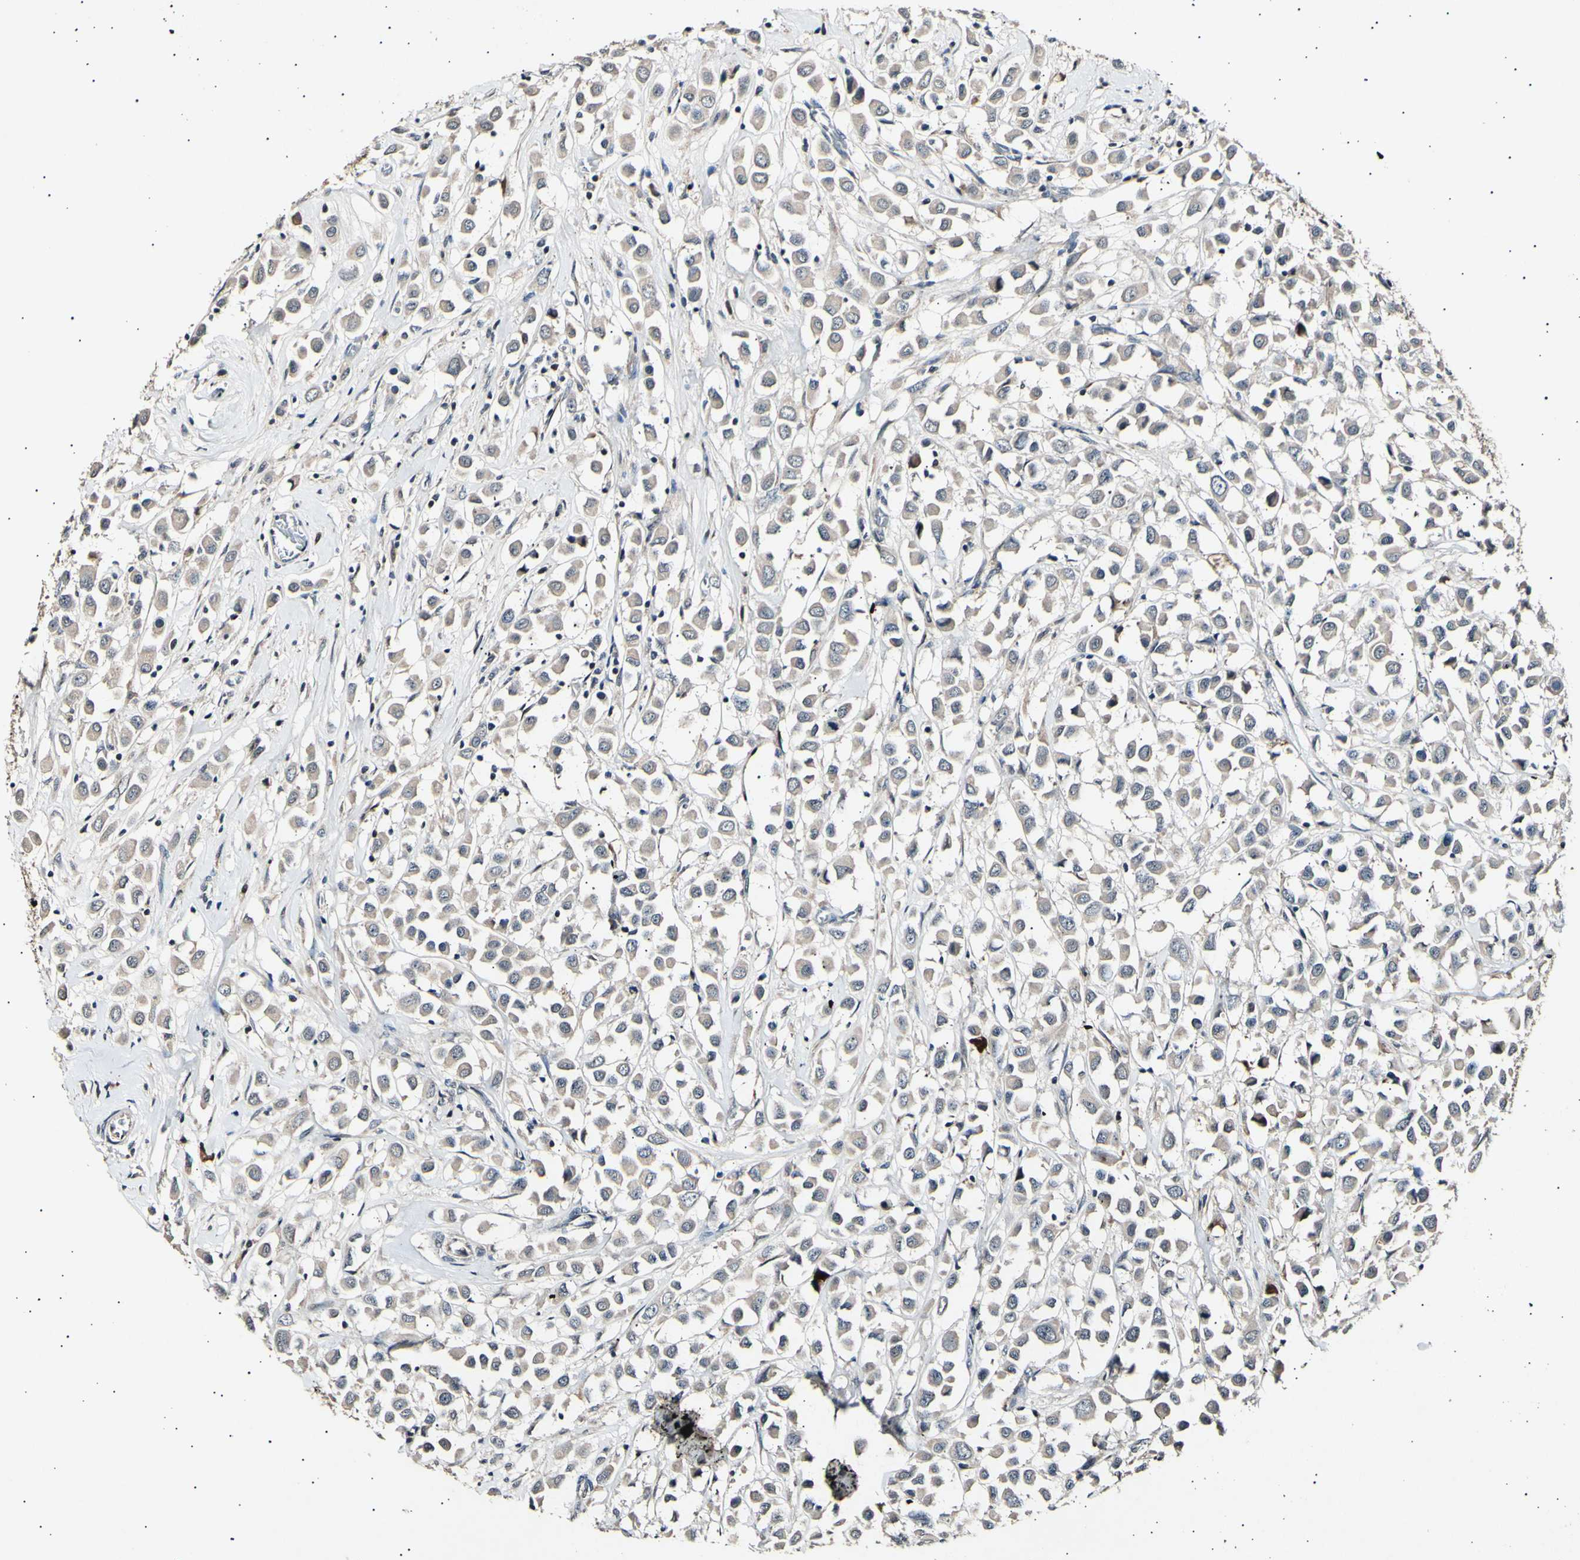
{"staining": {"intensity": "weak", "quantity": ">75%", "location": "cytoplasmic/membranous"}, "tissue": "breast cancer", "cell_type": "Tumor cells", "image_type": "cancer", "snomed": [{"axis": "morphology", "description": "Duct carcinoma"}, {"axis": "topography", "description": "Breast"}], "caption": "DAB (3,3'-diaminobenzidine) immunohistochemical staining of human breast cancer (intraductal carcinoma) demonstrates weak cytoplasmic/membranous protein expression in about >75% of tumor cells. The protein is stained brown, and the nuclei are stained in blue (DAB IHC with brightfield microscopy, high magnification).", "gene": "ADCY3", "patient": {"sex": "female", "age": 61}}